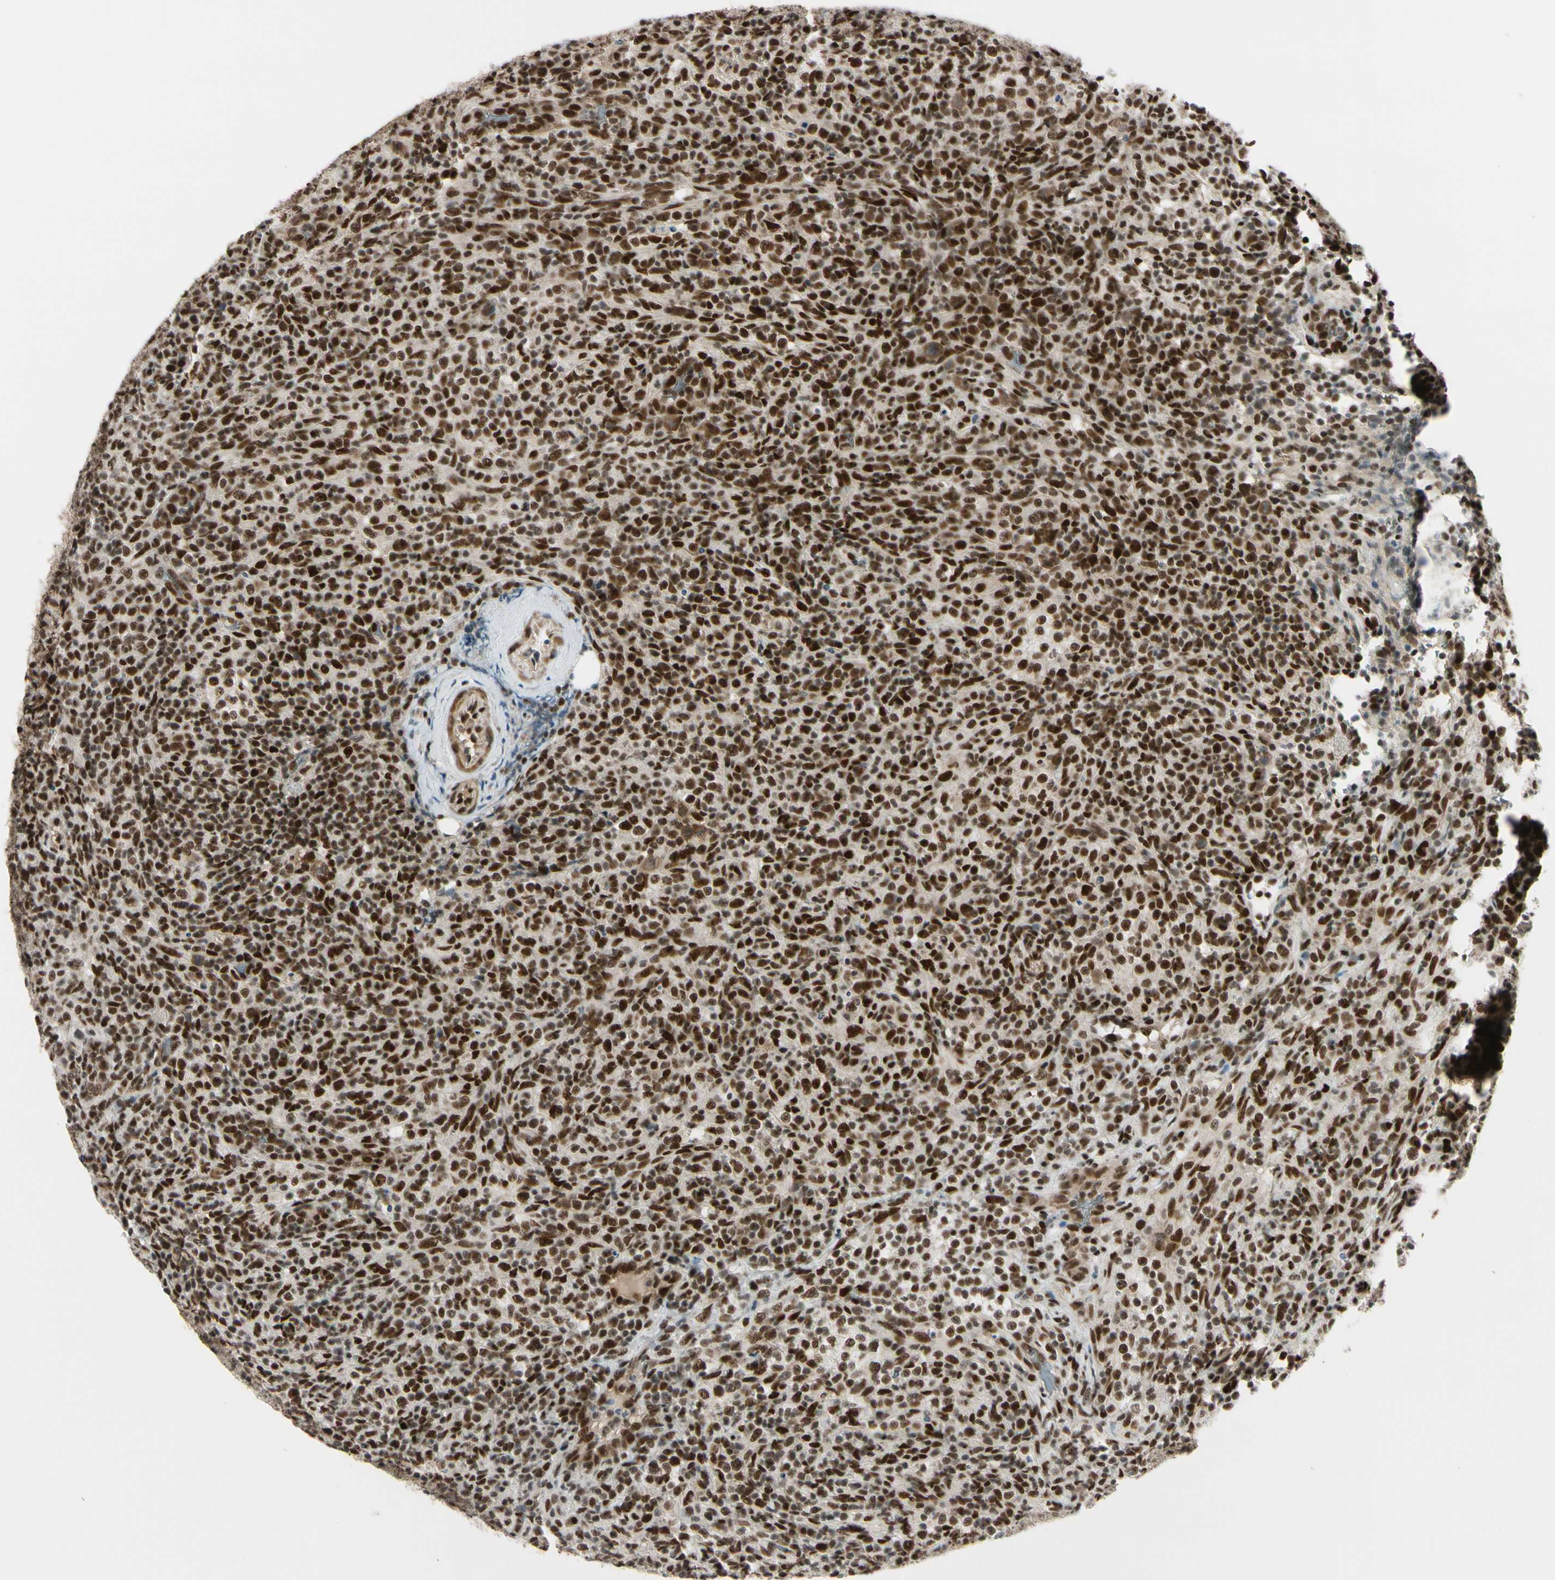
{"staining": {"intensity": "strong", "quantity": ">75%", "location": "nuclear"}, "tissue": "lymphoma", "cell_type": "Tumor cells", "image_type": "cancer", "snomed": [{"axis": "morphology", "description": "Malignant lymphoma, non-Hodgkin's type, High grade"}, {"axis": "topography", "description": "Lymph node"}], "caption": "DAB immunohistochemical staining of malignant lymphoma, non-Hodgkin's type (high-grade) displays strong nuclear protein expression in approximately >75% of tumor cells.", "gene": "CHAMP1", "patient": {"sex": "female", "age": 76}}